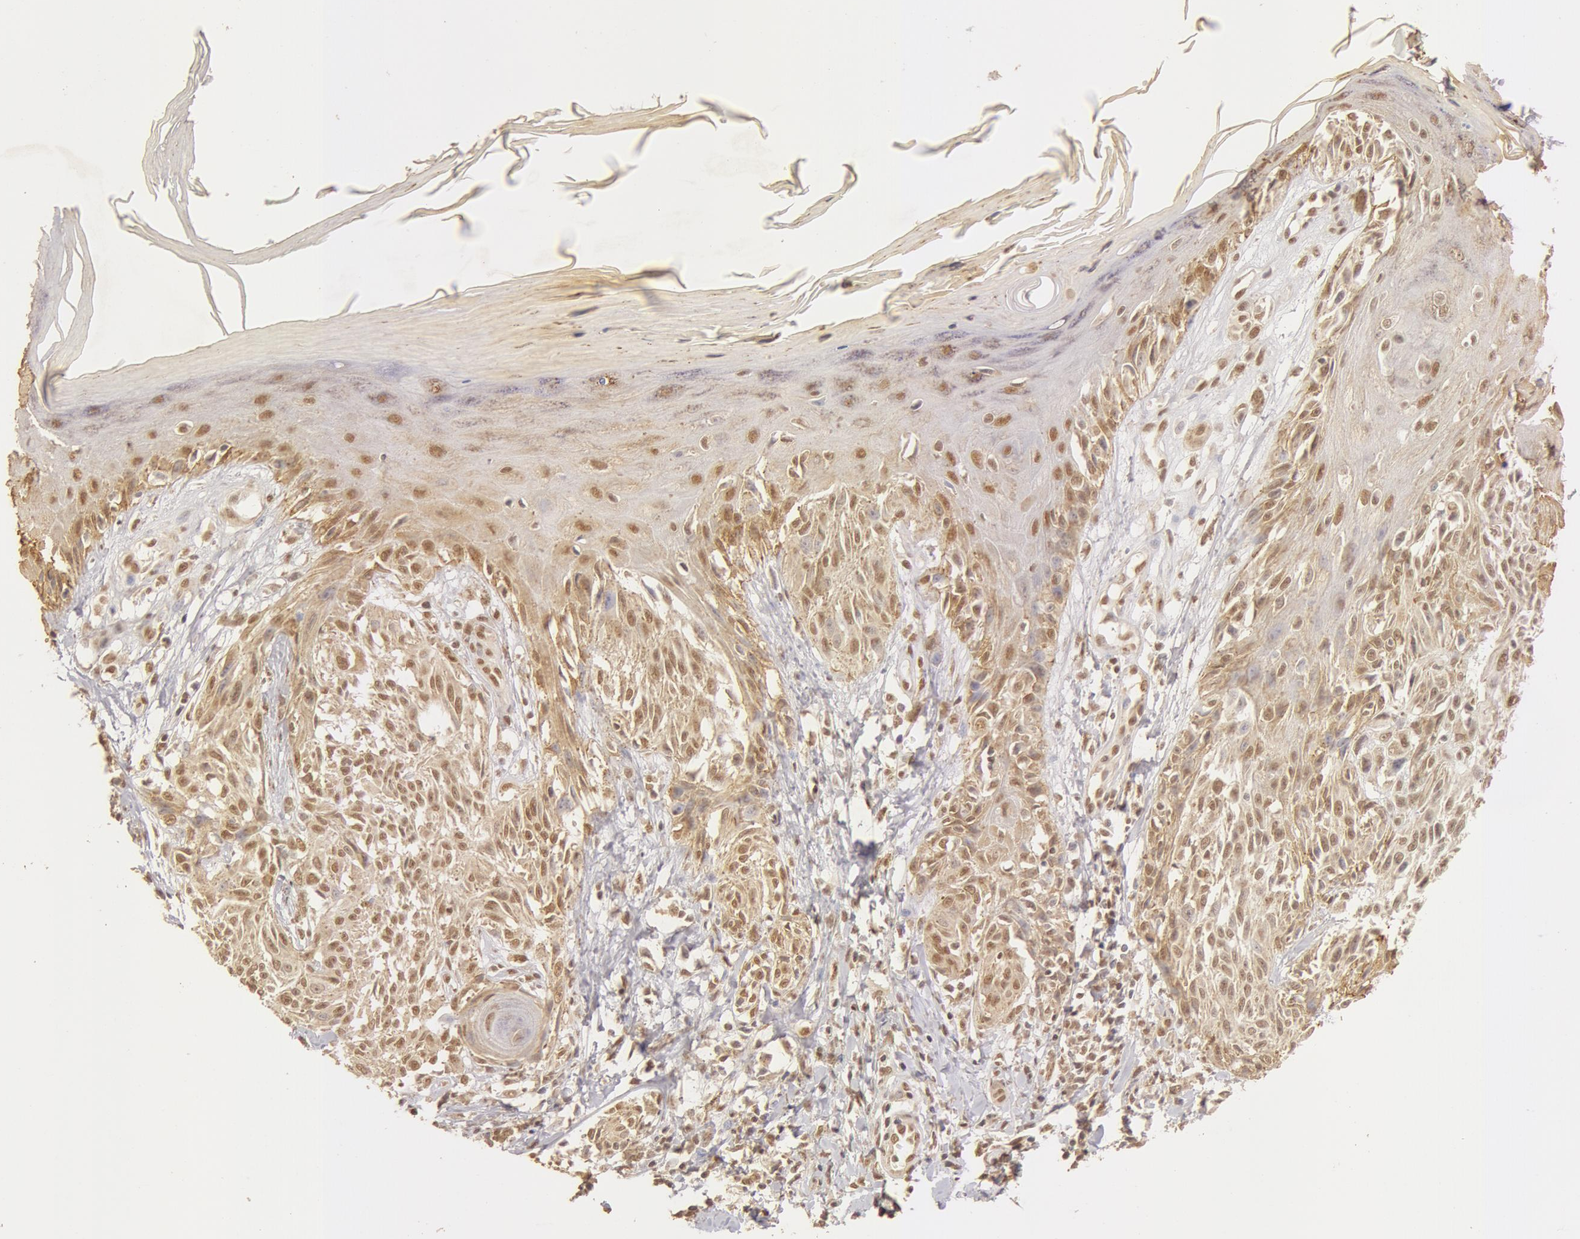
{"staining": {"intensity": "moderate", "quantity": ">75%", "location": "cytoplasmic/membranous,nuclear"}, "tissue": "melanoma", "cell_type": "Tumor cells", "image_type": "cancer", "snomed": [{"axis": "morphology", "description": "Malignant melanoma, NOS"}, {"axis": "topography", "description": "Skin"}], "caption": "This is an image of immunohistochemistry (IHC) staining of melanoma, which shows moderate positivity in the cytoplasmic/membranous and nuclear of tumor cells.", "gene": "SNRNP70", "patient": {"sex": "female", "age": 77}}